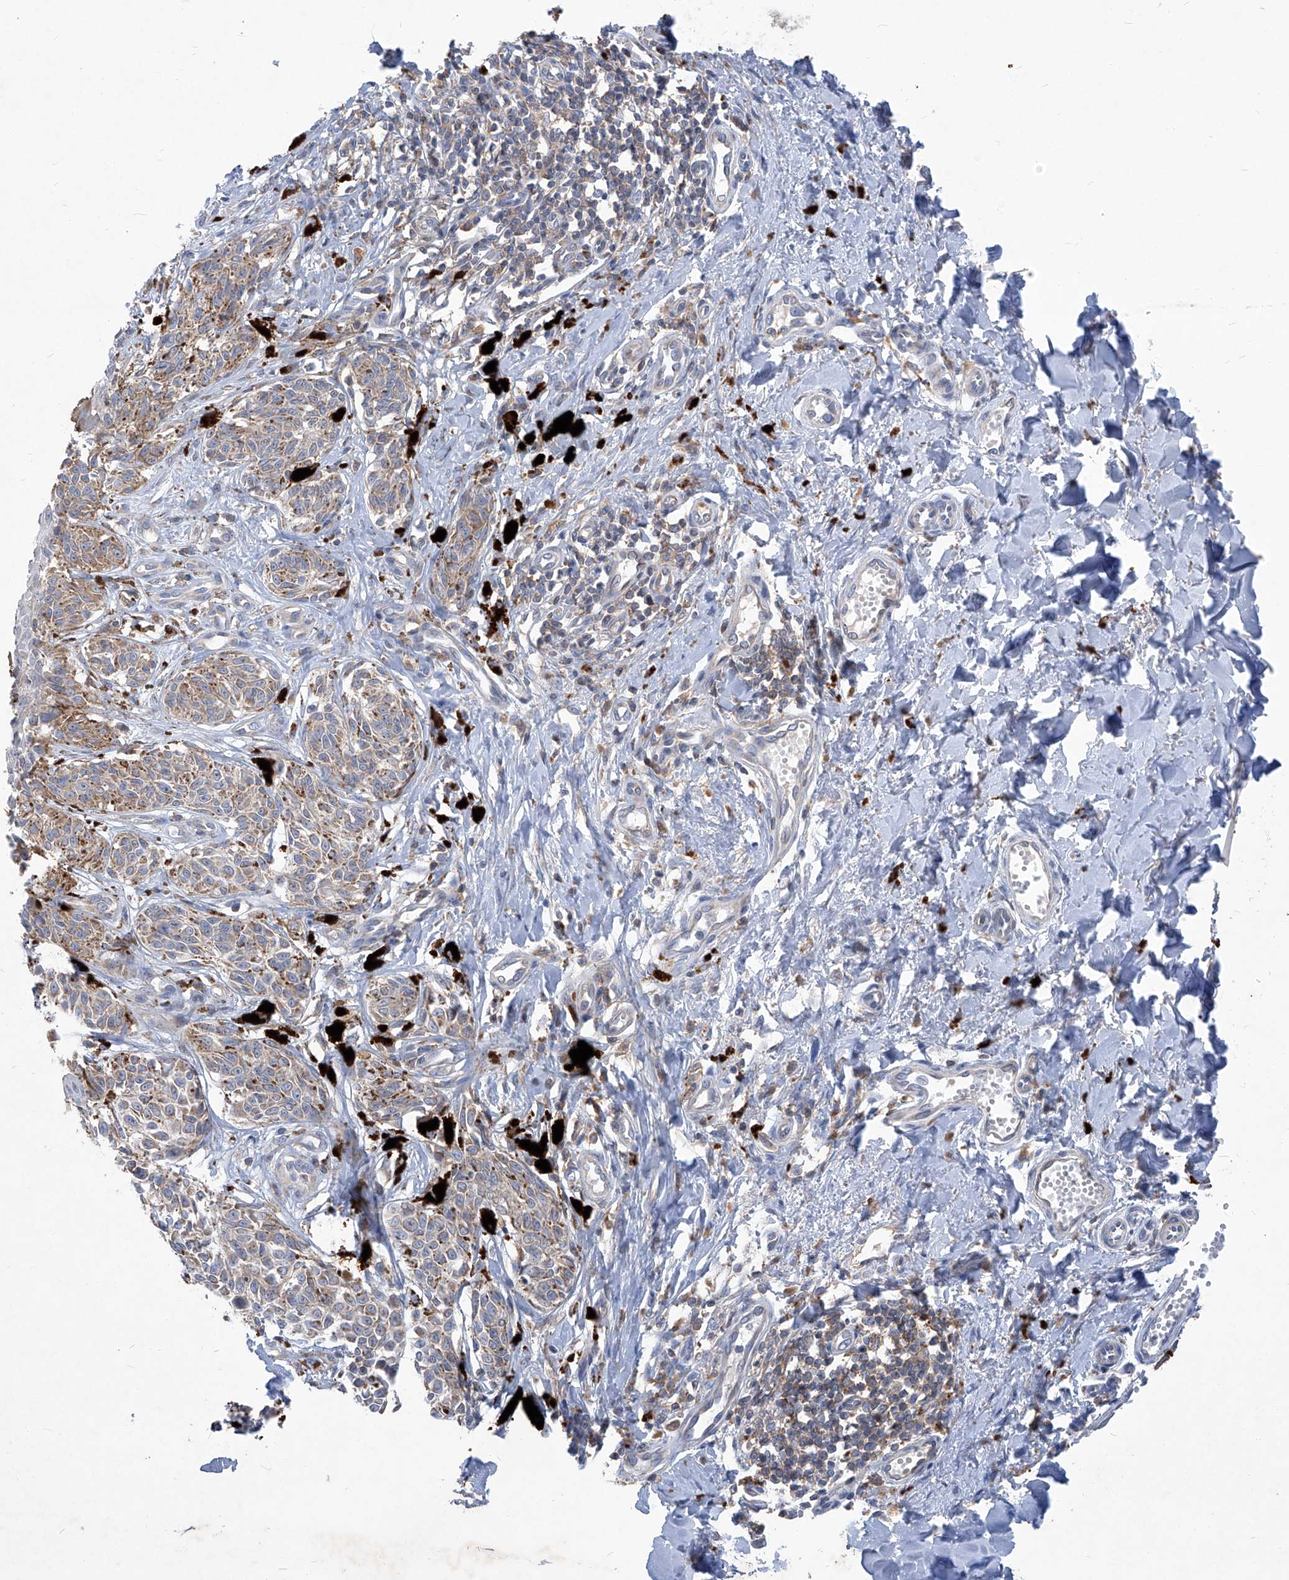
{"staining": {"intensity": "weak", "quantity": "25%-75%", "location": "cytoplasmic/membranous"}, "tissue": "melanoma", "cell_type": "Tumor cells", "image_type": "cancer", "snomed": [{"axis": "morphology", "description": "Malignant melanoma, NOS"}, {"axis": "topography", "description": "Skin"}], "caption": "A low amount of weak cytoplasmic/membranous positivity is present in approximately 25%-75% of tumor cells in malignant melanoma tissue.", "gene": "EPHA8", "patient": {"sex": "male", "age": 53}}